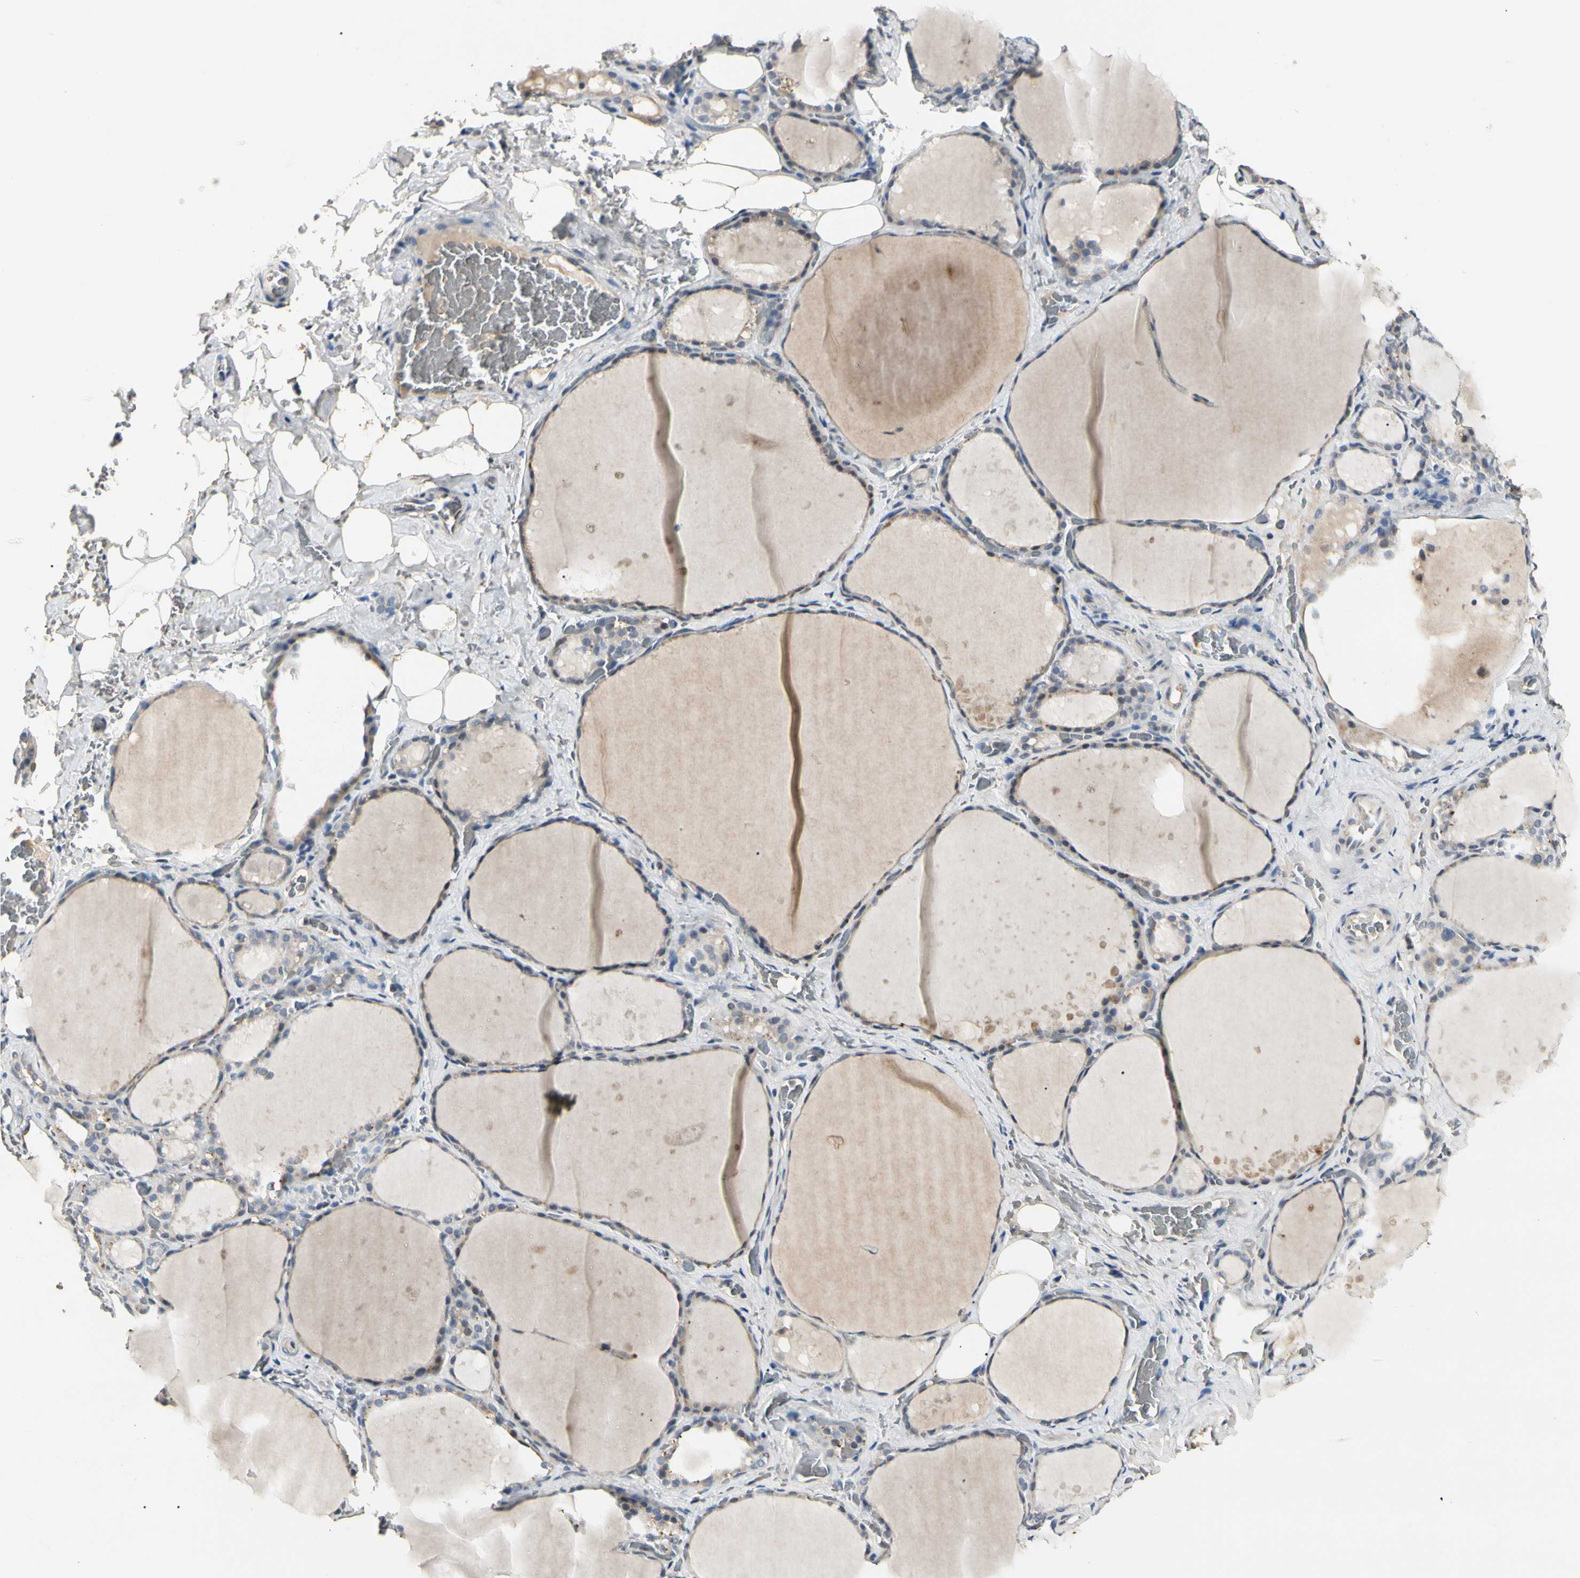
{"staining": {"intensity": "weak", "quantity": "<25%", "location": "cytoplasmic/membranous,nuclear"}, "tissue": "thyroid gland", "cell_type": "Glandular cells", "image_type": "normal", "snomed": [{"axis": "morphology", "description": "Normal tissue, NOS"}, {"axis": "topography", "description": "Thyroid gland"}], "caption": "Immunohistochemical staining of normal thyroid gland demonstrates no significant positivity in glandular cells. (DAB immunohistochemistry (IHC) visualized using brightfield microscopy, high magnification).", "gene": "GREM1", "patient": {"sex": "male", "age": 61}}